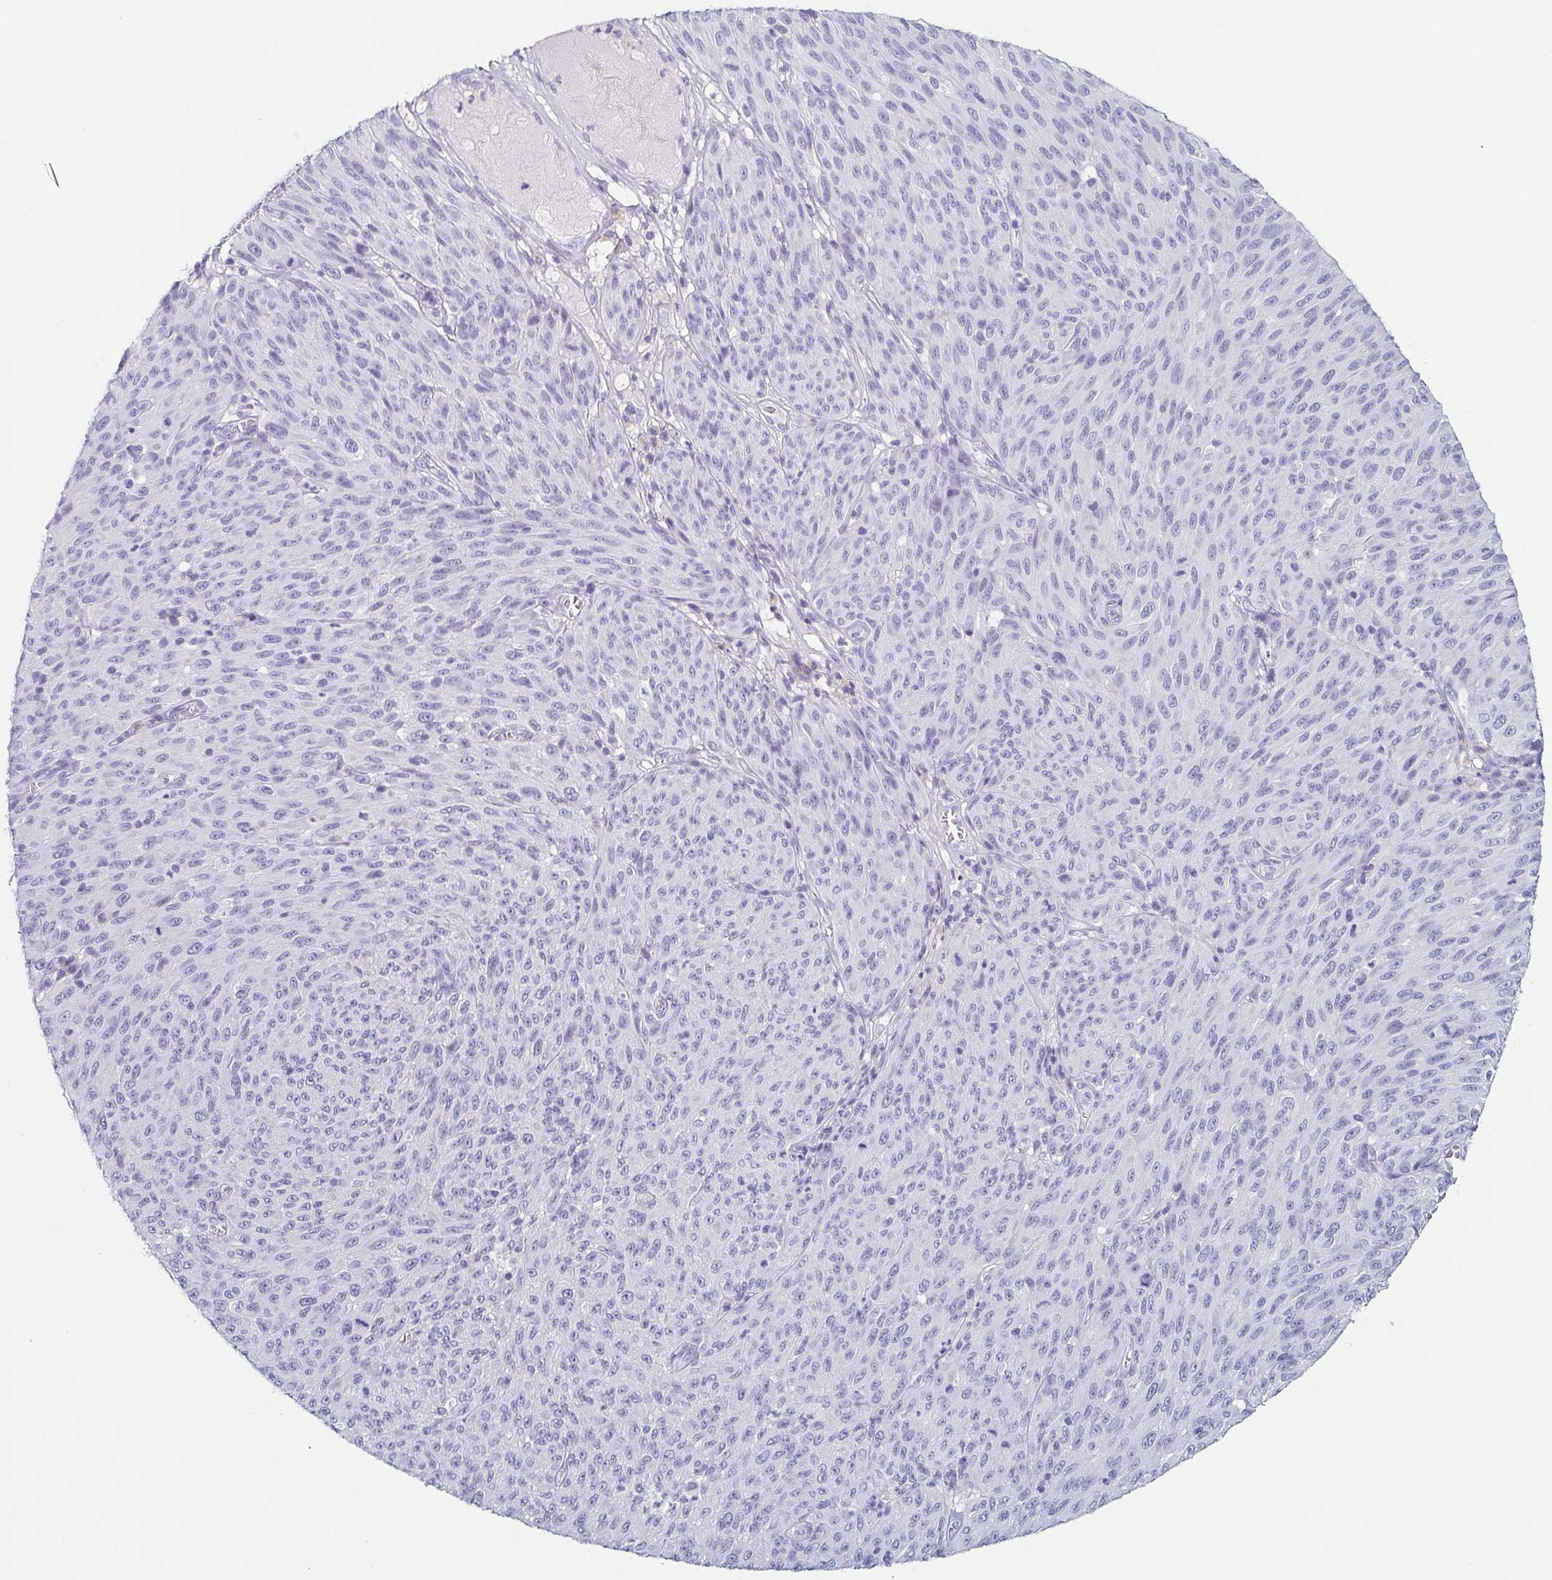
{"staining": {"intensity": "negative", "quantity": "none", "location": "none"}, "tissue": "melanoma", "cell_type": "Tumor cells", "image_type": "cancer", "snomed": [{"axis": "morphology", "description": "Malignant melanoma, NOS"}, {"axis": "topography", "description": "Skin"}], "caption": "Photomicrograph shows no significant protein staining in tumor cells of melanoma.", "gene": "ITLN1", "patient": {"sex": "male", "age": 85}}